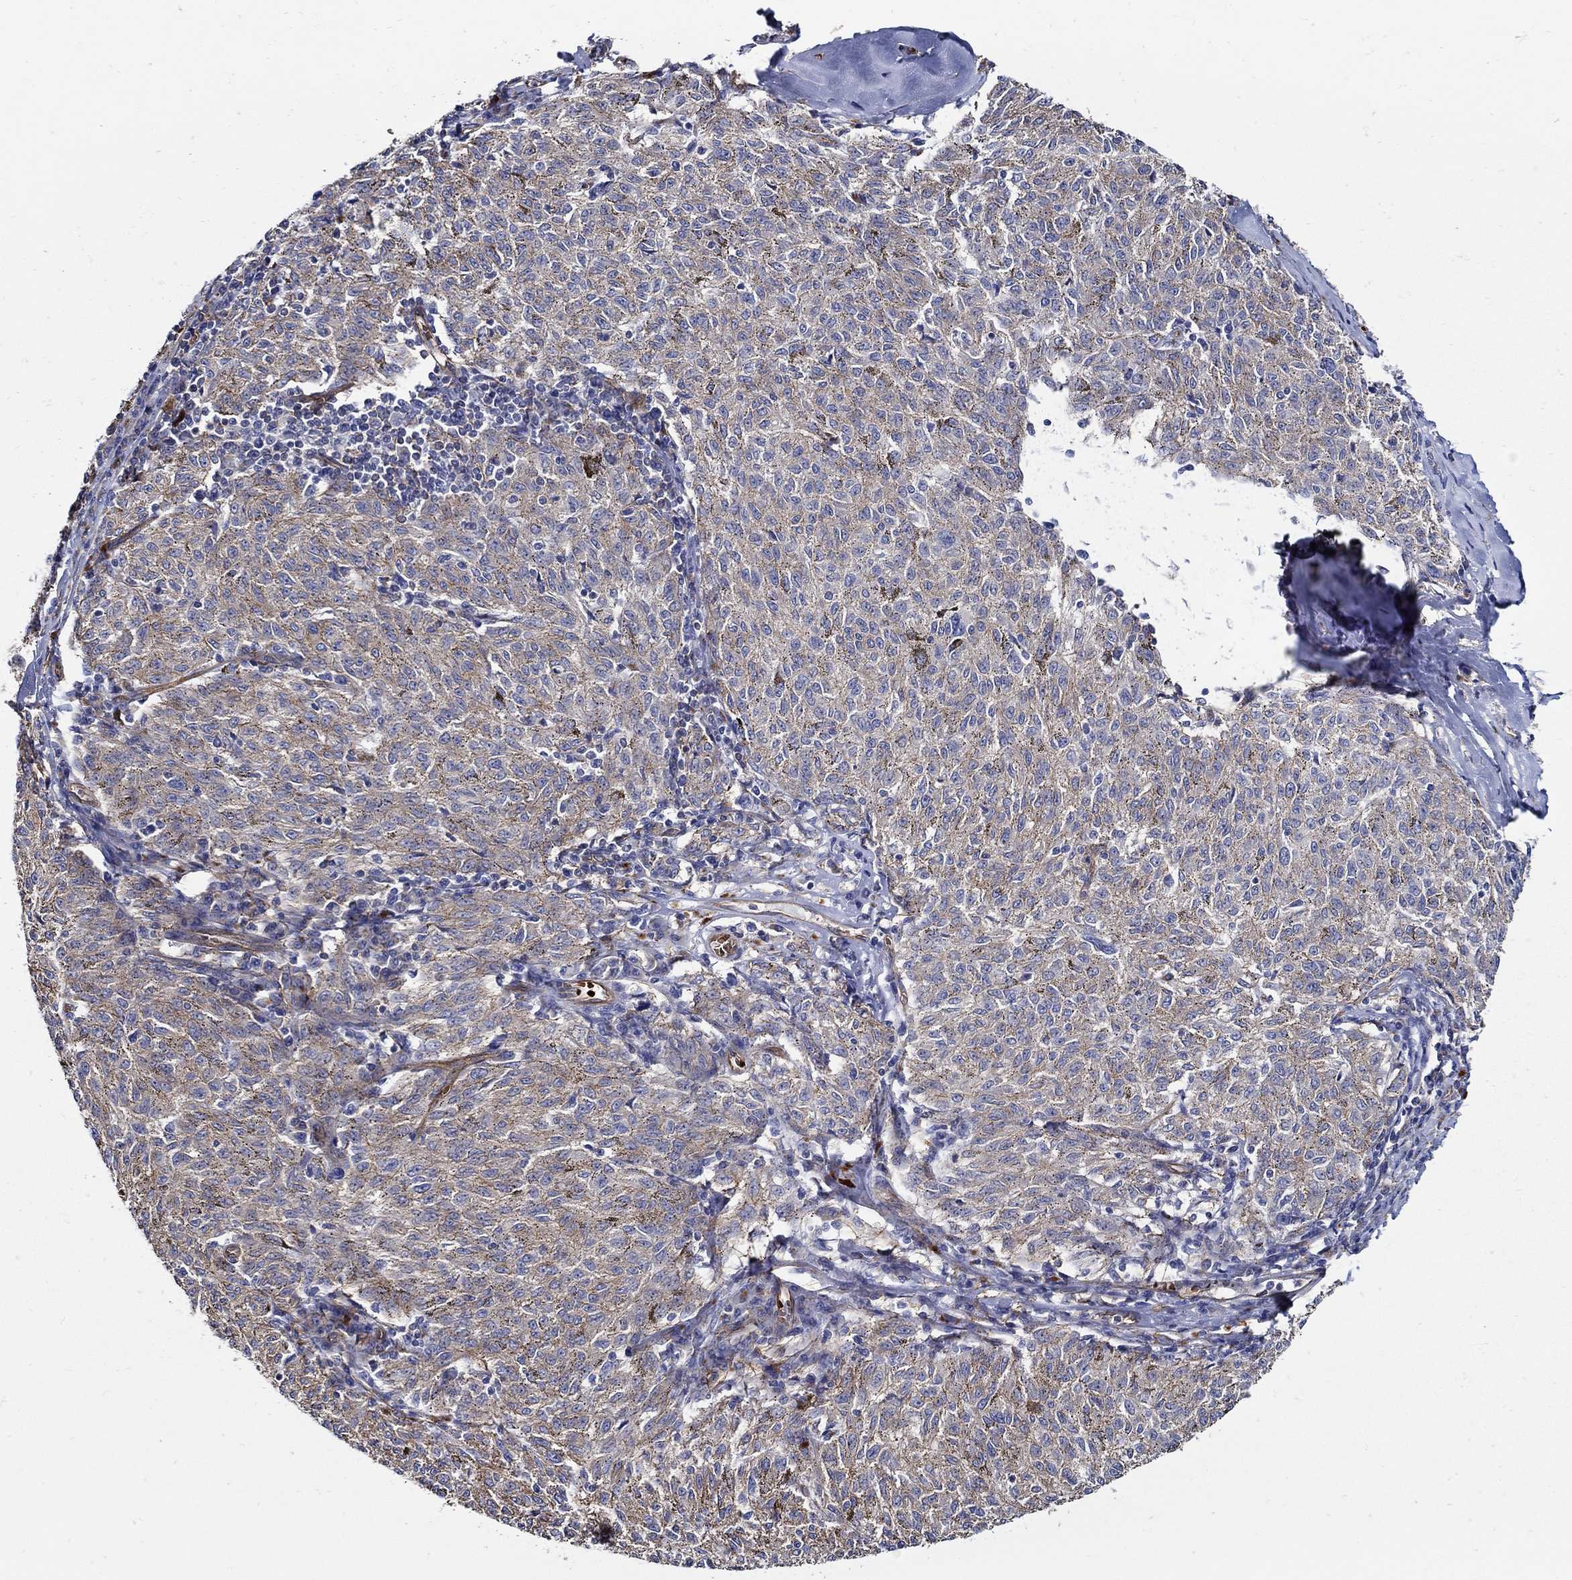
{"staining": {"intensity": "moderate", "quantity": "<25%", "location": "cytoplasmic/membranous"}, "tissue": "melanoma", "cell_type": "Tumor cells", "image_type": "cancer", "snomed": [{"axis": "morphology", "description": "Malignant melanoma, NOS"}, {"axis": "topography", "description": "Skin"}], "caption": "Protein staining exhibits moderate cytoplasmic/membranous expression in about <25% of tumor cells in malignant melanoma.", "gene": "APBB3", "patient": {"sex": "female", "age": 72}}